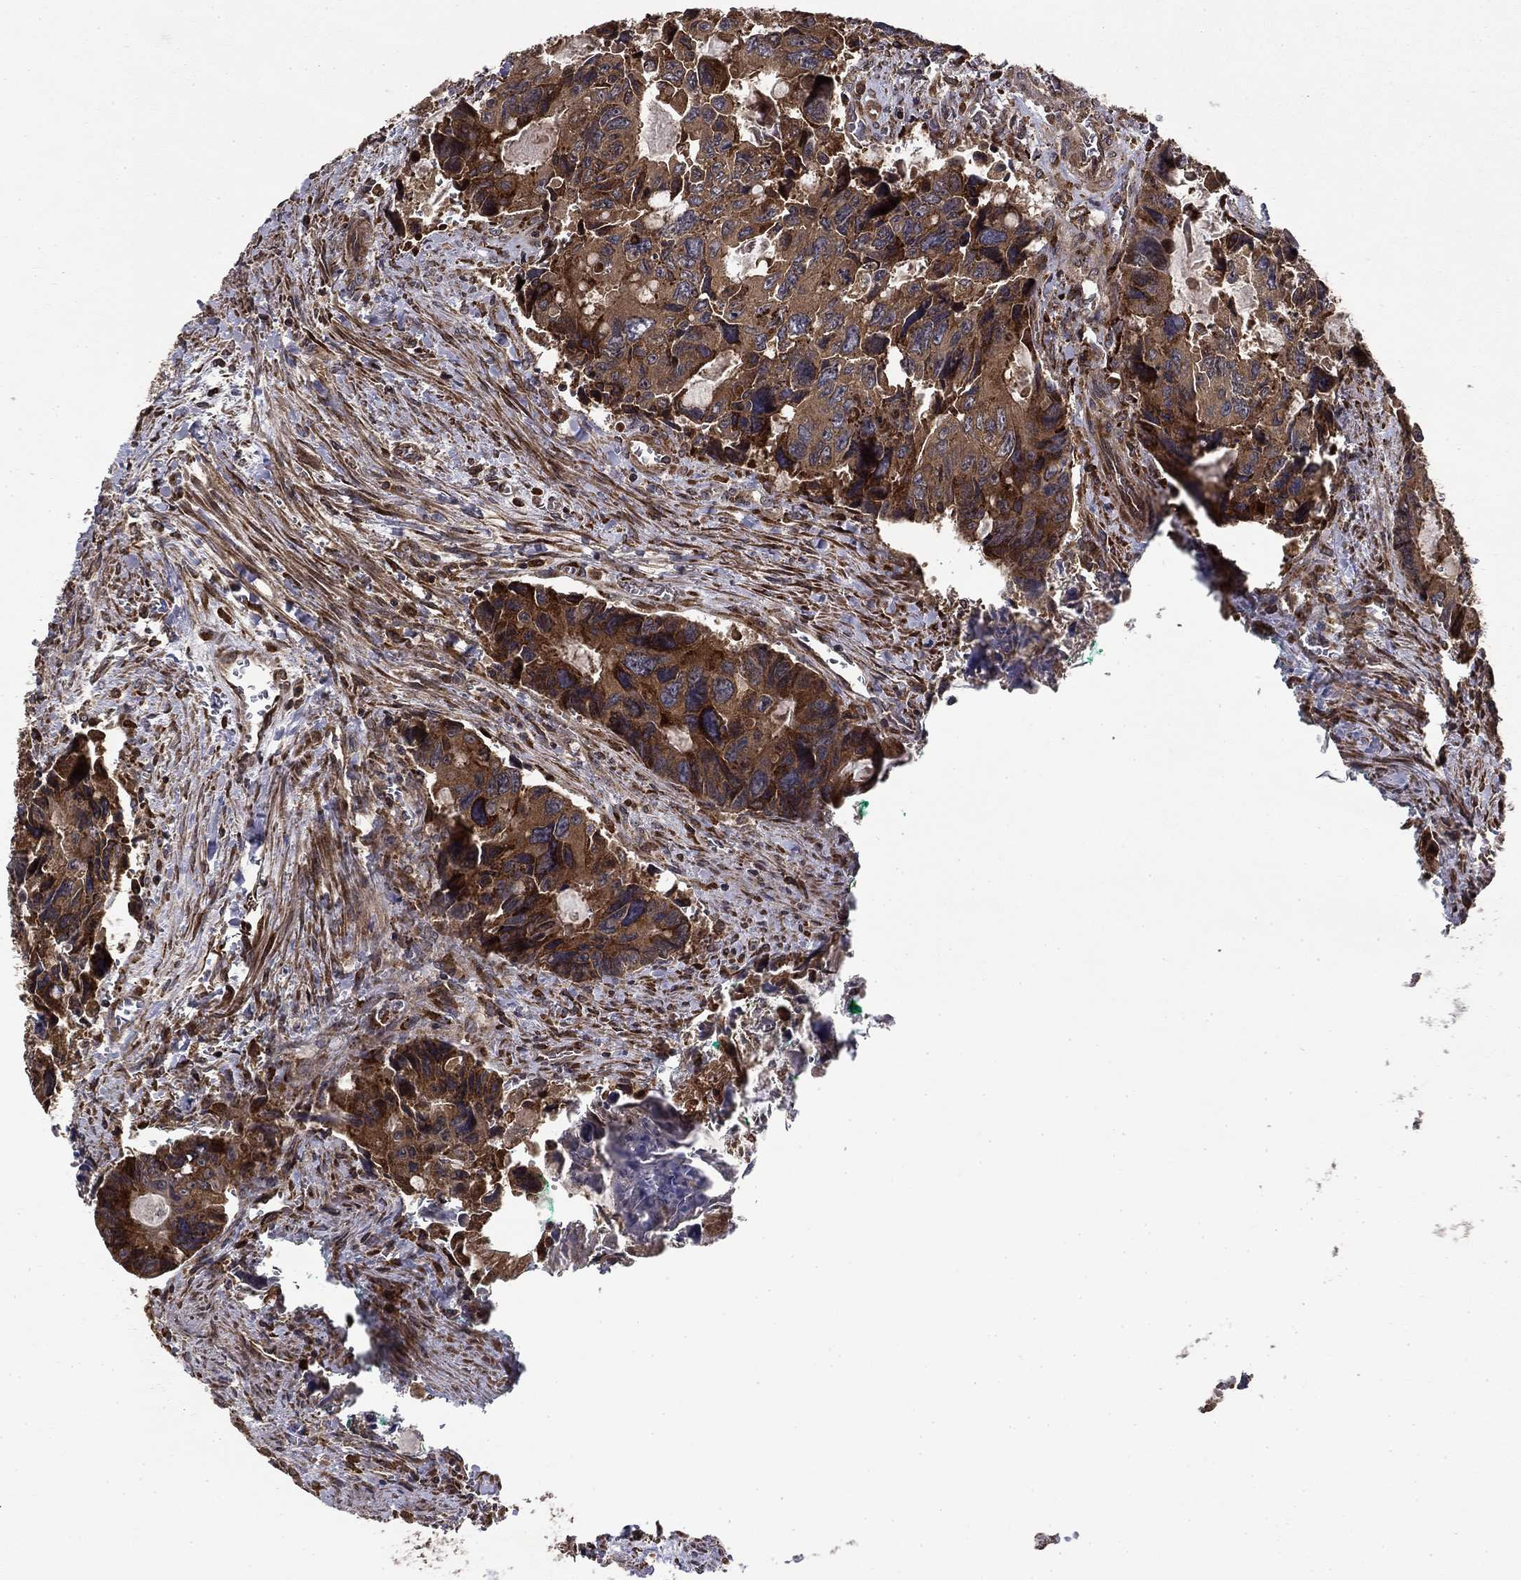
{"staining": {"intensity": "strong", "quantity": ">75%", "location": "cytoplasmic/membranous"}, "tissue": "colorectal cancer", "cell_type": "Tumor cells", "image_type": "cancer", "snomed": [{"axis": "morphology", "description": "Adenocarcinoma, NOS"}, {"axis": "topography", "description": "Rectum"}], "caption": "IHC (DAB) staining of human colorectal cancer (adenocarcinoma) shows strong cytoplasmic/membranous protein positivity in approximately >75% of tumor cells.", "gene": "BABAM2", "patient": {"sex": "male", "age": 62}}